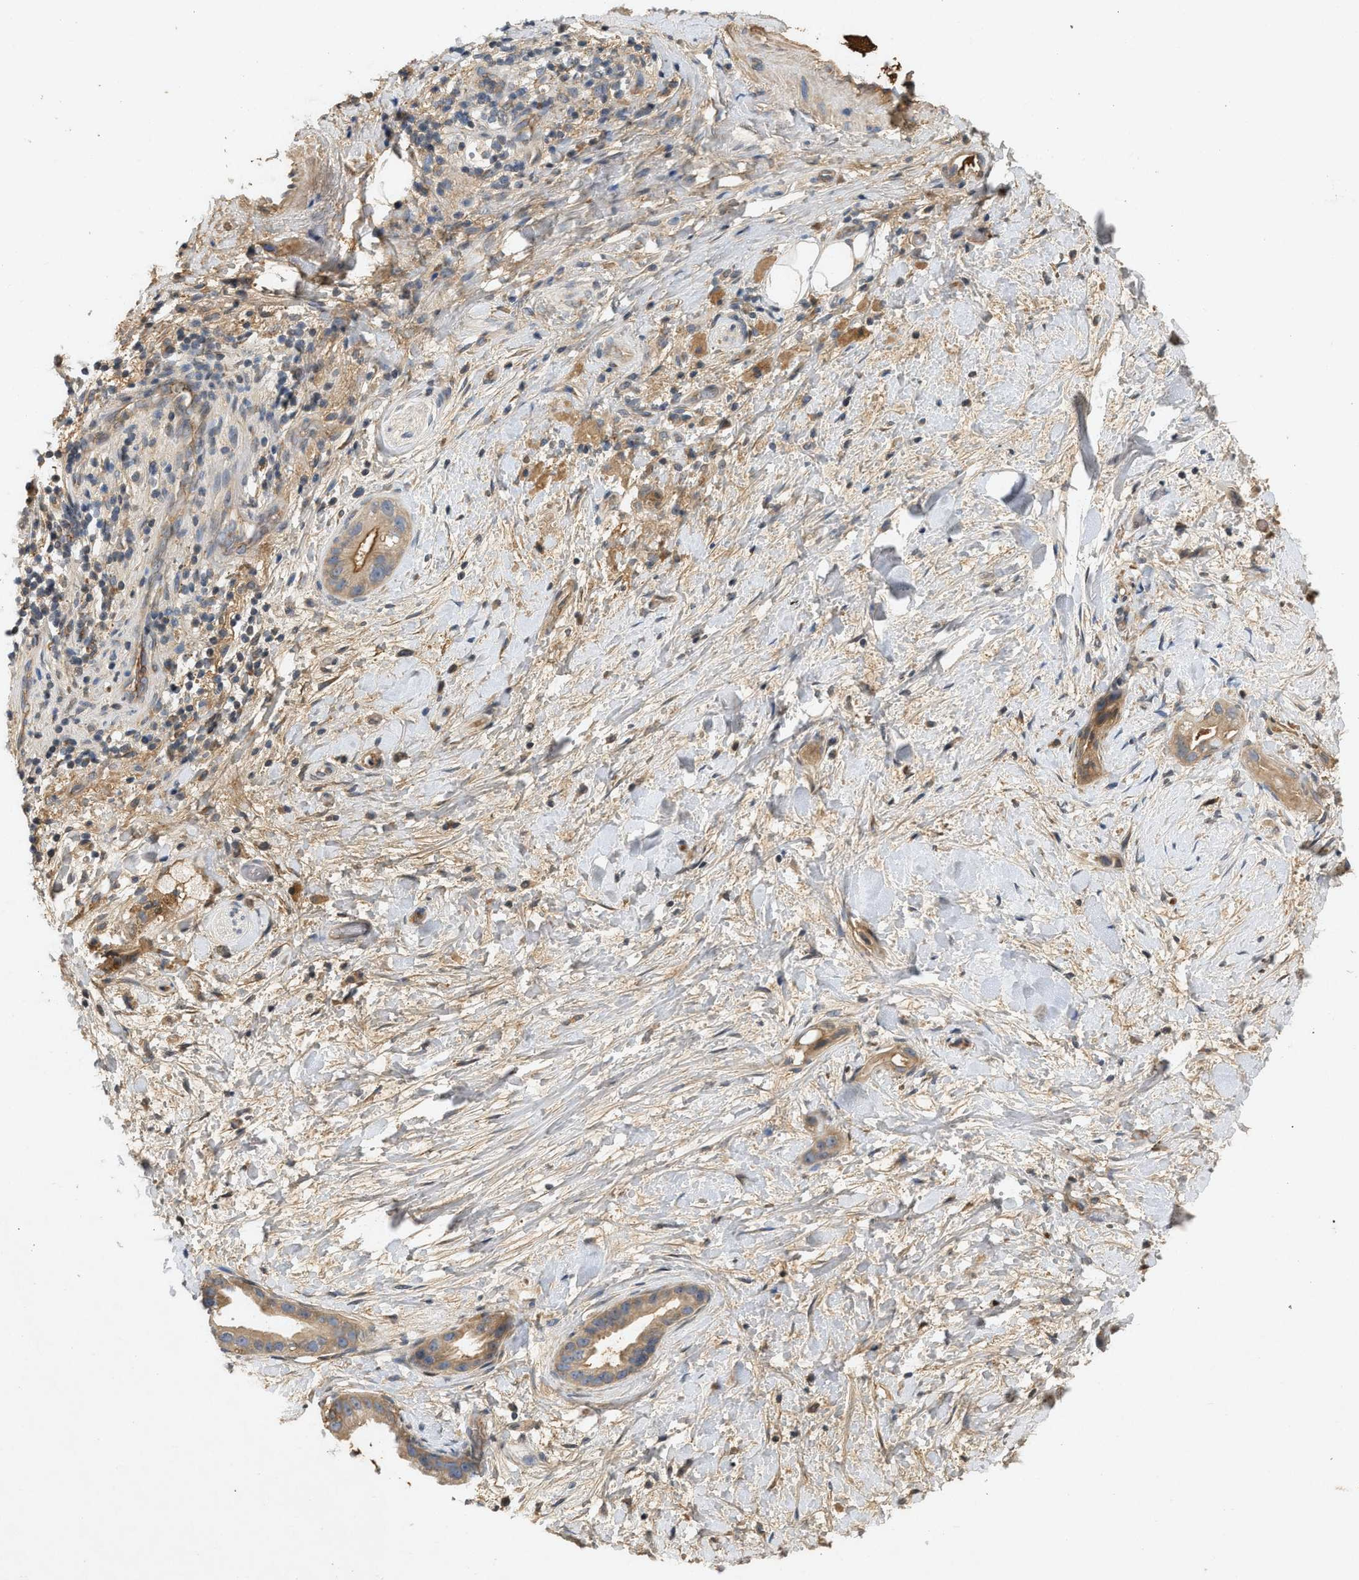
{"staining": {"intensity": "moderate", "quantity": ">75%", "location": "cytoplasmic/membranous"}, "tissue": "pancreatic cancer", "cell_type": "Tumor cells", "image_type": "cancer", "snomed": [{"axis": "morphology", "description": "Adenocarcinoma, NOS"}, {"axis": "topography", "description": "Pancreas"}], "caption": "Tumor cells display moderate cytoplasmic/membranous positivity in approximately >75% of cells in adenocarcinoma (pancreatic).", "gene": "F8", "patient": {"sex": "male", "age": 55}}